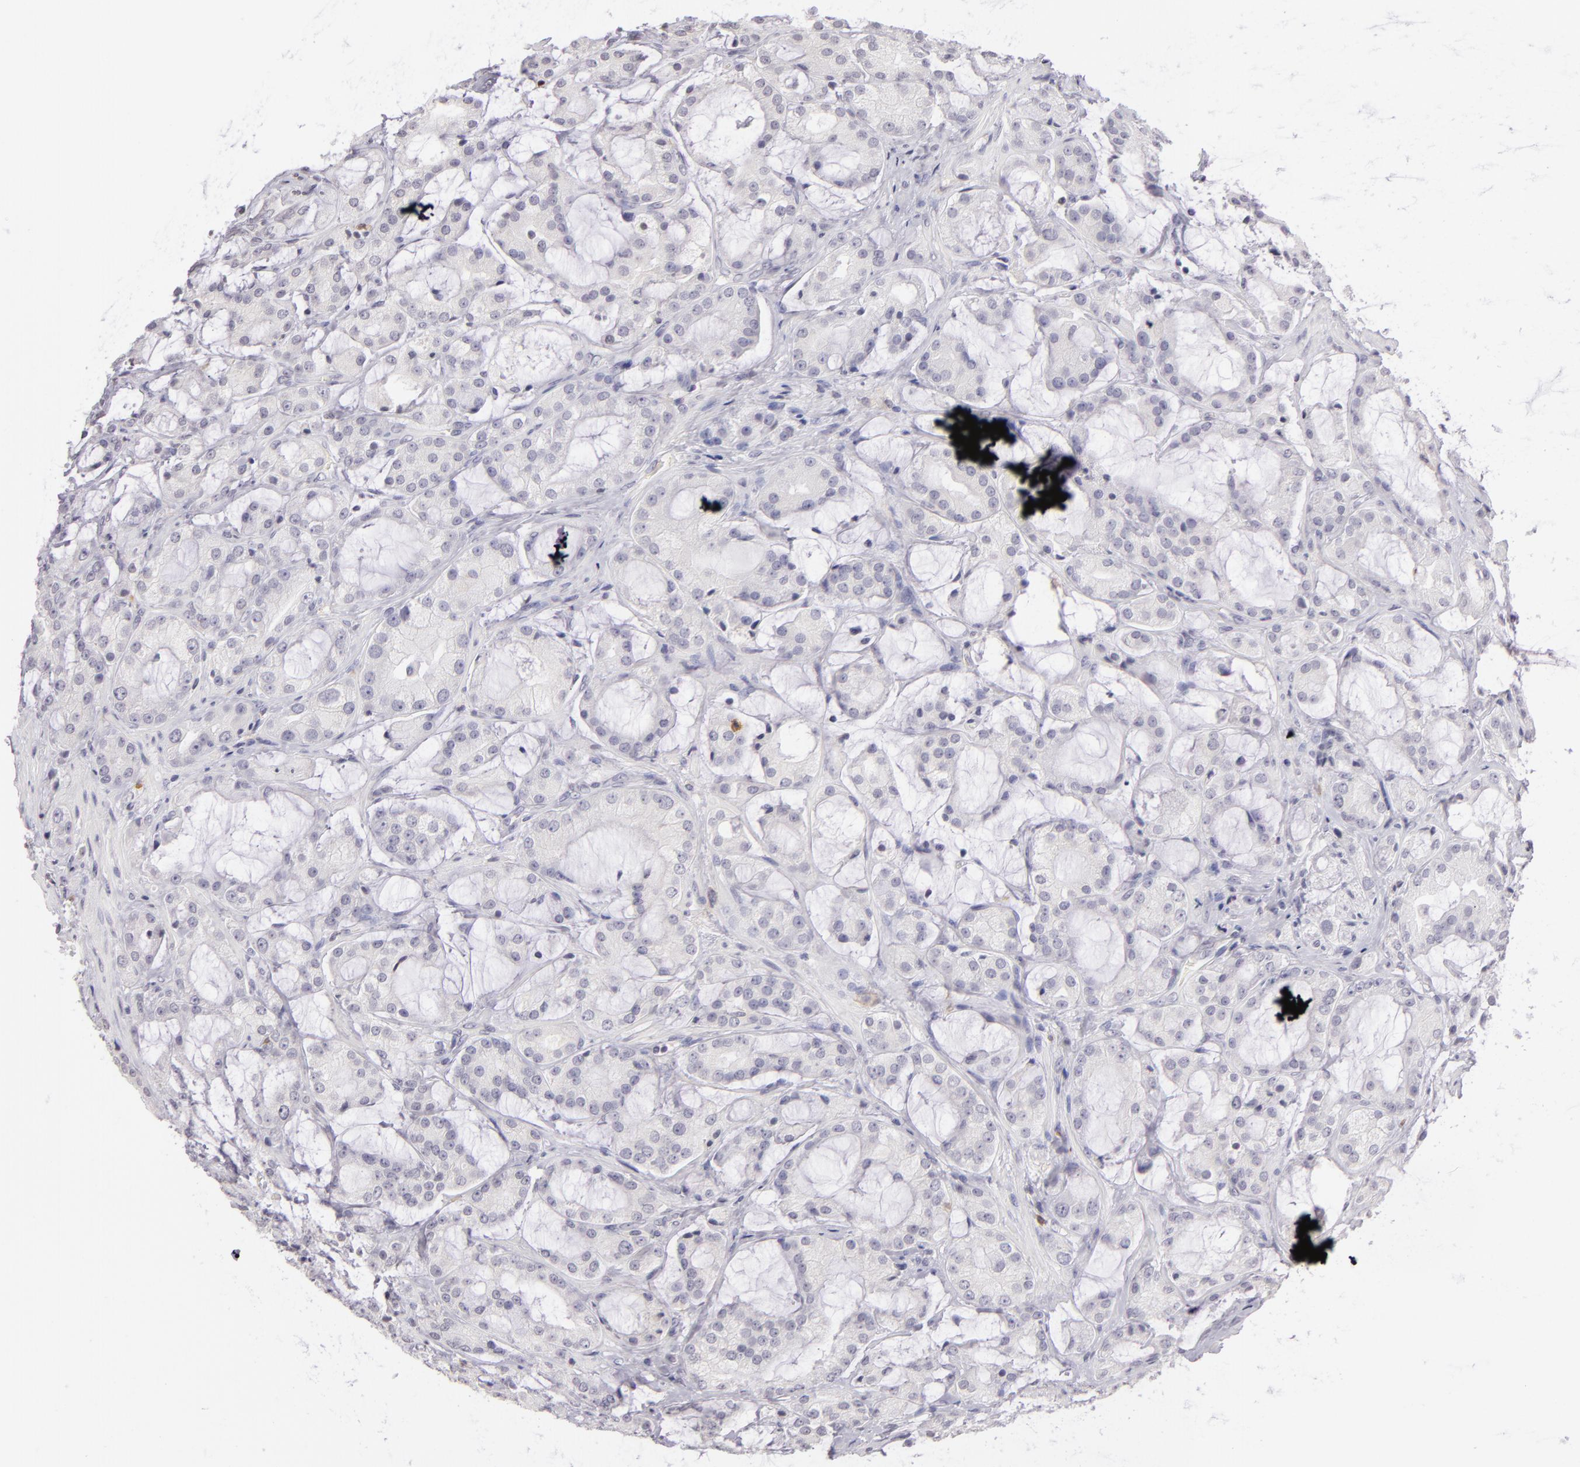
{"staining": {"intensity": "negative", "quantity": "none", "location": "none"}, "tissue": "prostate cancer", "cell_type": "Tumor cells", "image_type": "cancer", "snomed": [{"axis": "morphology", "description": "Adenocarcinoma, Medium grade"}, {"axis": "topography", "description": "Prostate"}], "caption": "Prostate cancer (medium-grade adenocarcinoma) was stained to show a protein in brown. There is no significant staining in tumor cells.", "gene": "IL2RA", "patient": {"sex": "male", "age": 70}}